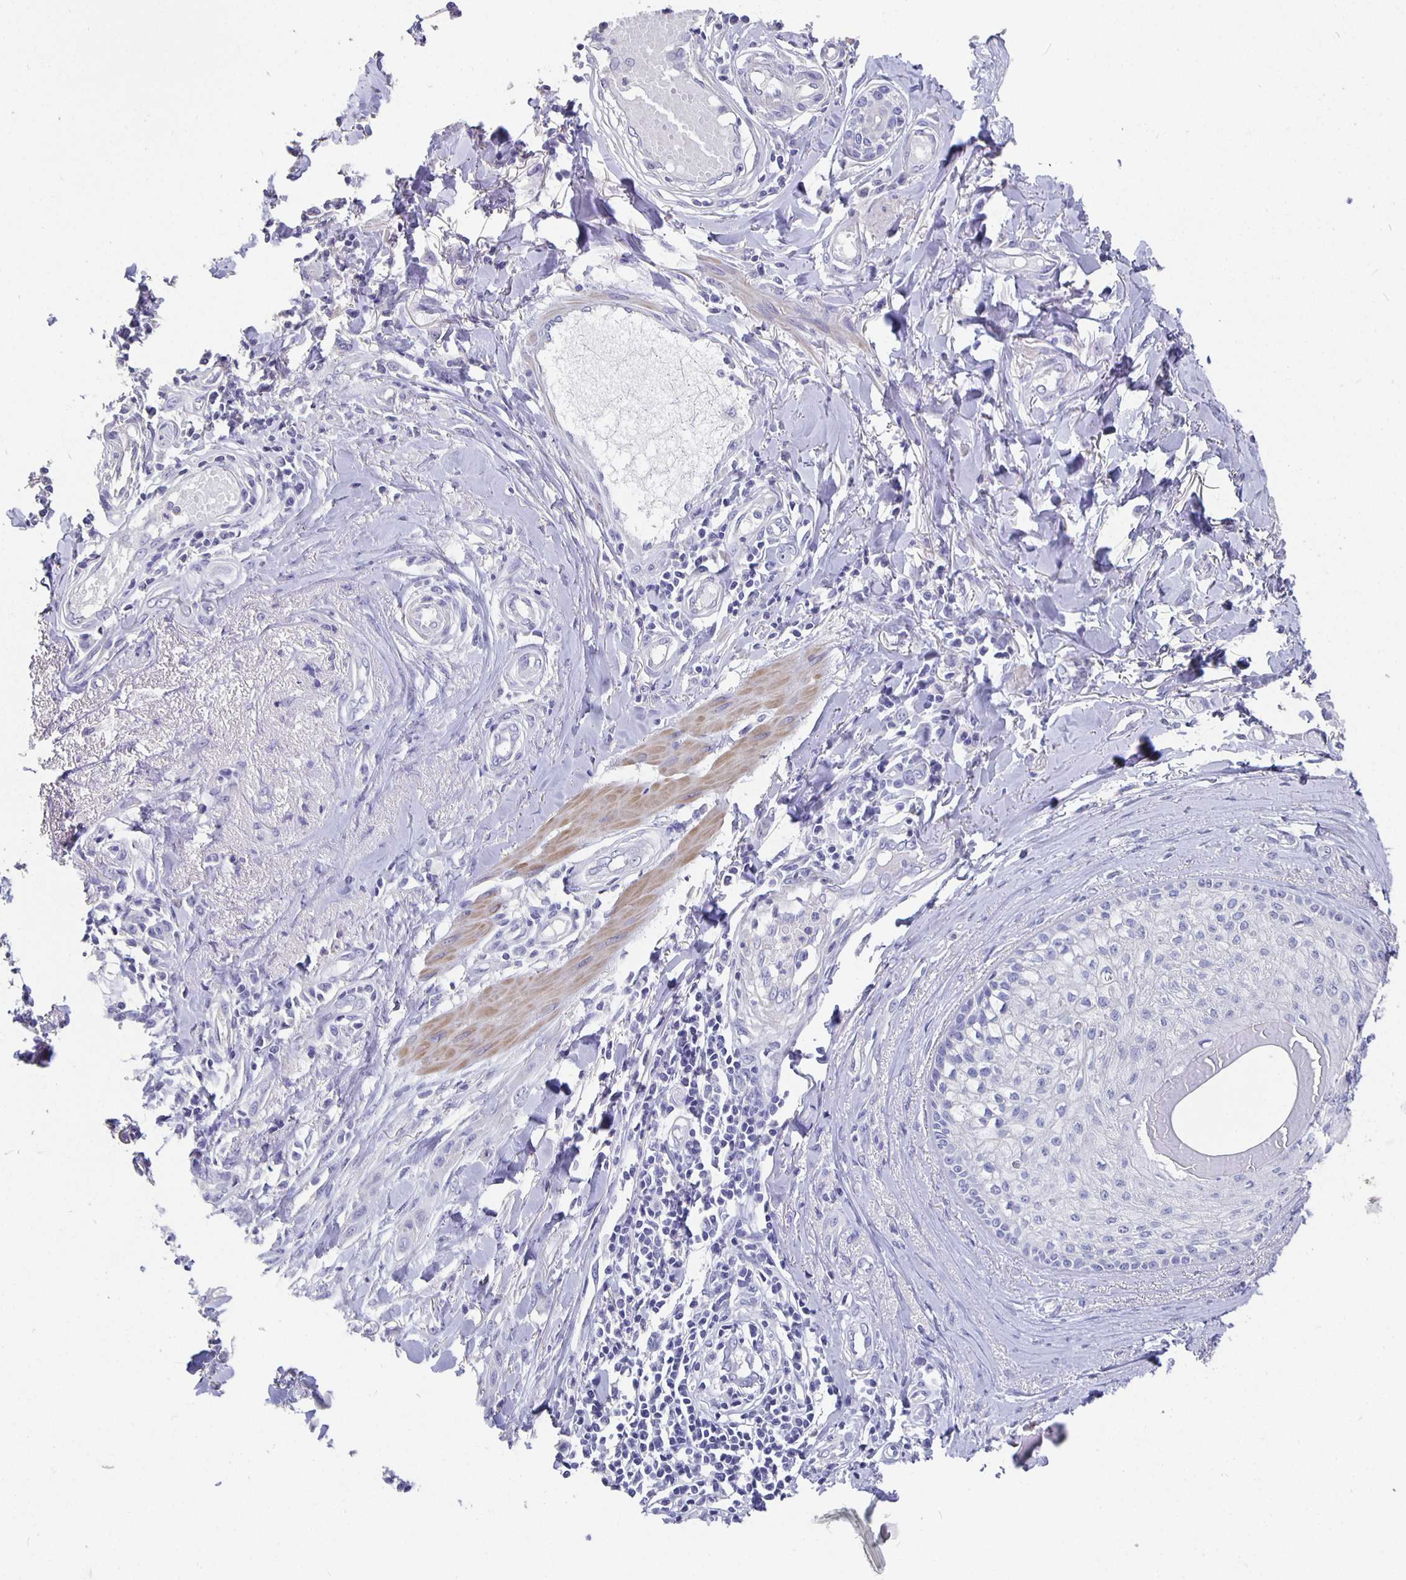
{"staining": {"intensity": "negative", "quantity": "none", "location": "none"}, "tissue": "skin cancer", "cell_type": "Tumor cells", "image_type": "cancer", "snomed": [{"axis": "morphology", "description": "Squamous cell carcinoma, NOS"}, {"axis": "topography", "description": "Skin"}], "caption": "Photomicrograph shows no protein staining in tumor cells of skin cancer (squamous cell carcinoma) tissue.", "gene": "CFAP74", "patient": {"sex": "female", "age": 69}}